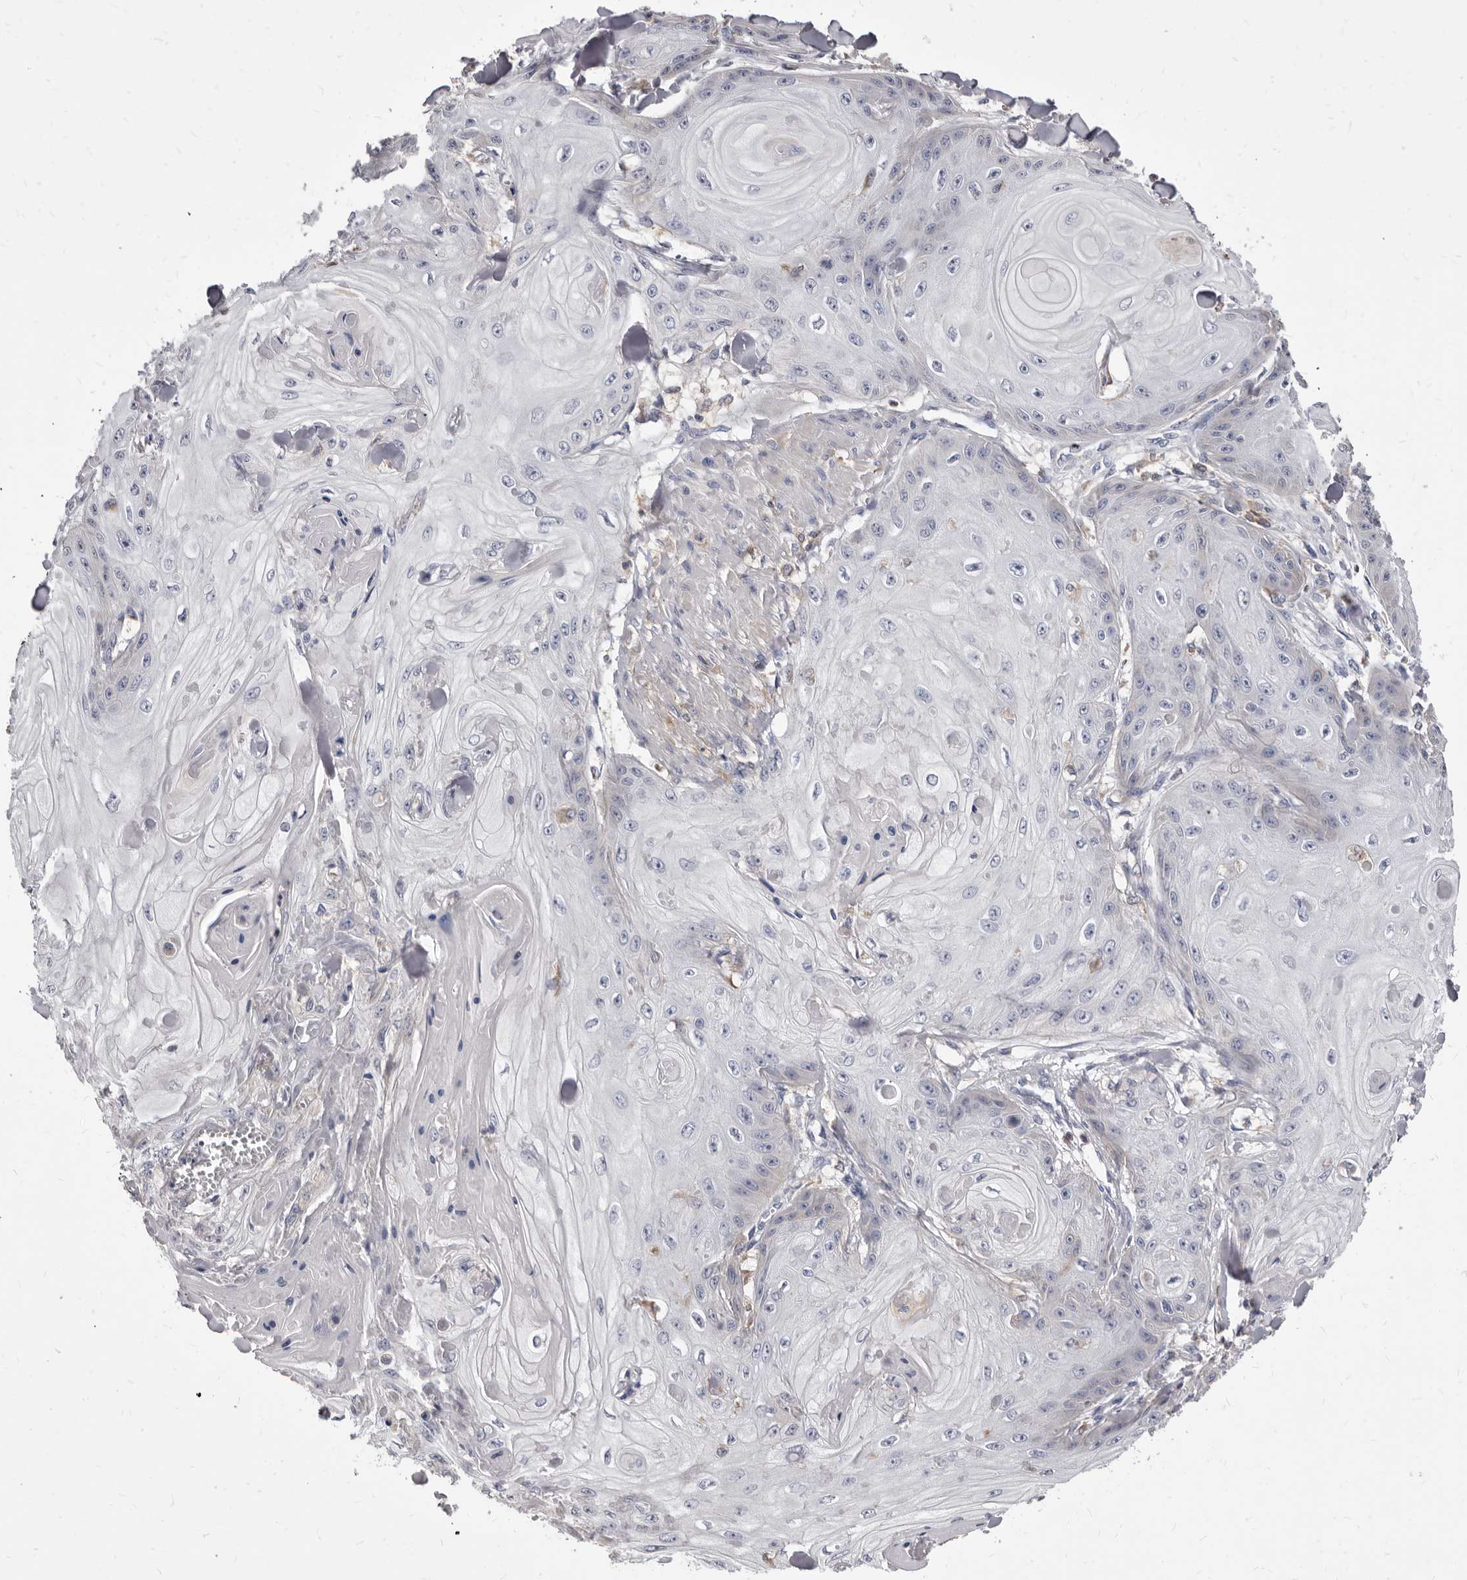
{"staining": {"intensity": "negative", "quantity": "none", "location": "none"}, "tissue": "skin cancer", "cell_type": "Tumor cells", "image_type": "cancer", "snomed": [{"axis": "morphology", "description": "Squamous cell carcinoma, NOS"}, {"axis": "topography", "description": "Skin"}], "caption": "The immunohistochemistry micrograph has no significant positivity in tumor cells of skin cancer (squamous cell carcinoma) tissue.", "gene": "NIBAN1", "patient": {"sex": "male", "age": 74}}